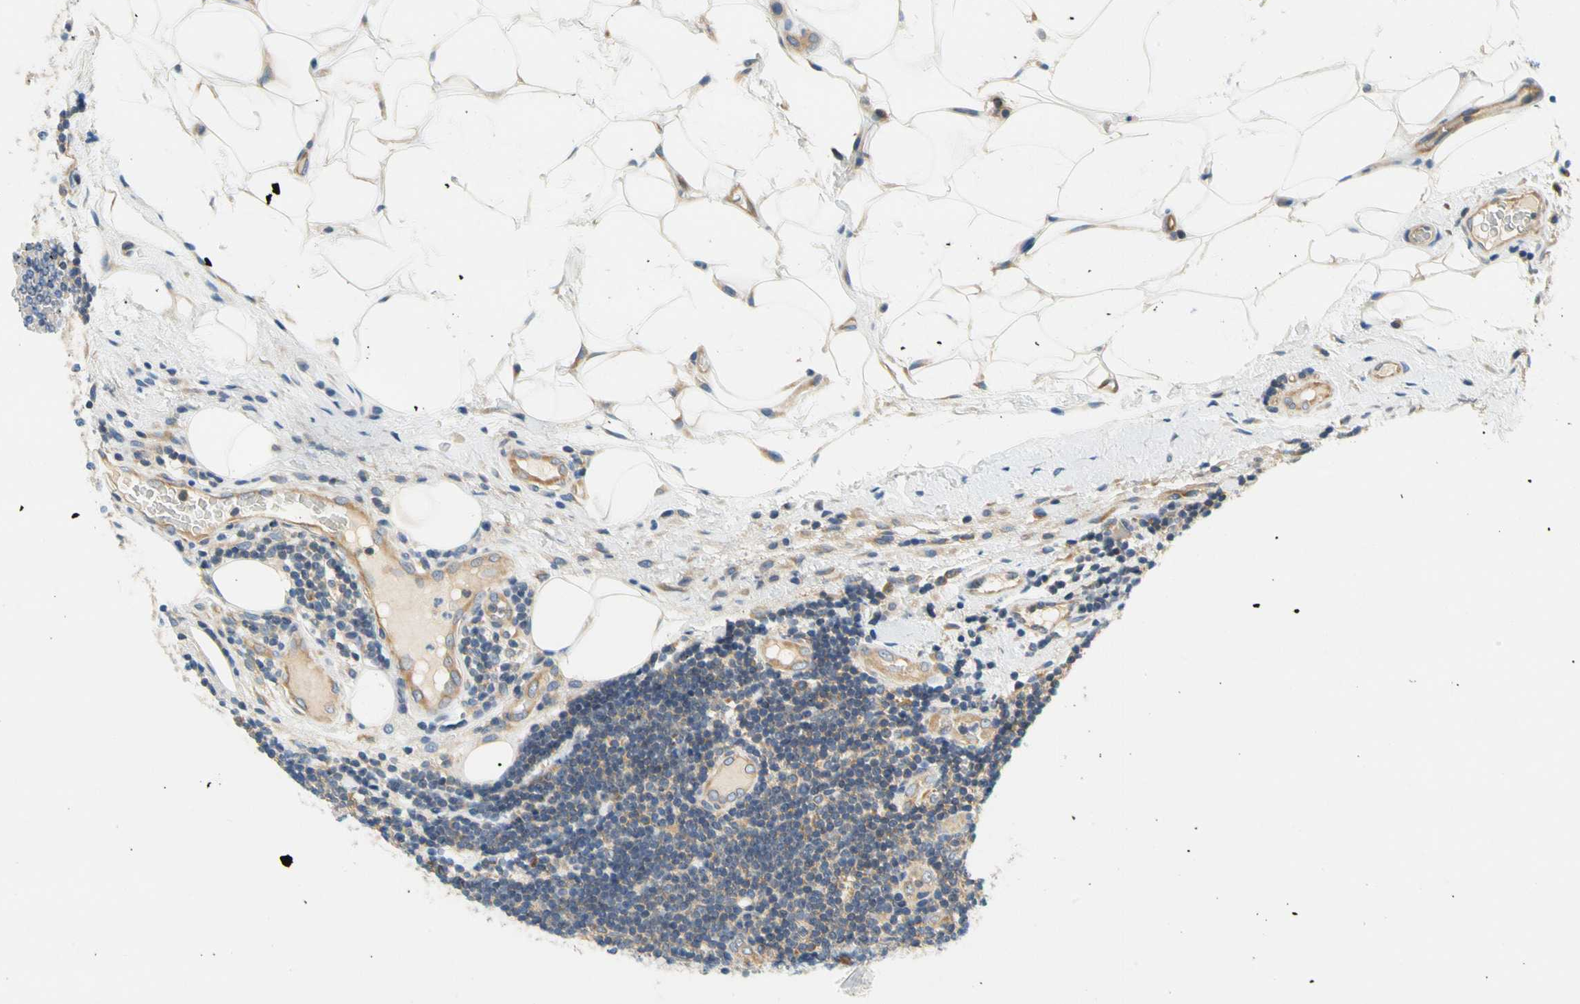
{"staining": {"intensity": "weak", "quantity": ">75%", "location": "cytoplasmic/membranous"}, "tissue": "lymphoma", "cell_type": "Tumor cells", "image_type": "cancer", "snomed": [{"axis": "morphology", "description": "Malignant lymphoma, non-Hodgkin's type, Low grade"}, {"axis": "topography", "description": "Lymph node"}], "caption": "Protein staining of low-grade malignant lymphoma, non-Hodgkin's type tissue reveals weak cytoplasmic/membranous expression in approximately >75% of tumor cells.", "gene": "LRRC47", "patient": {"sex": "male", "age": 83}}